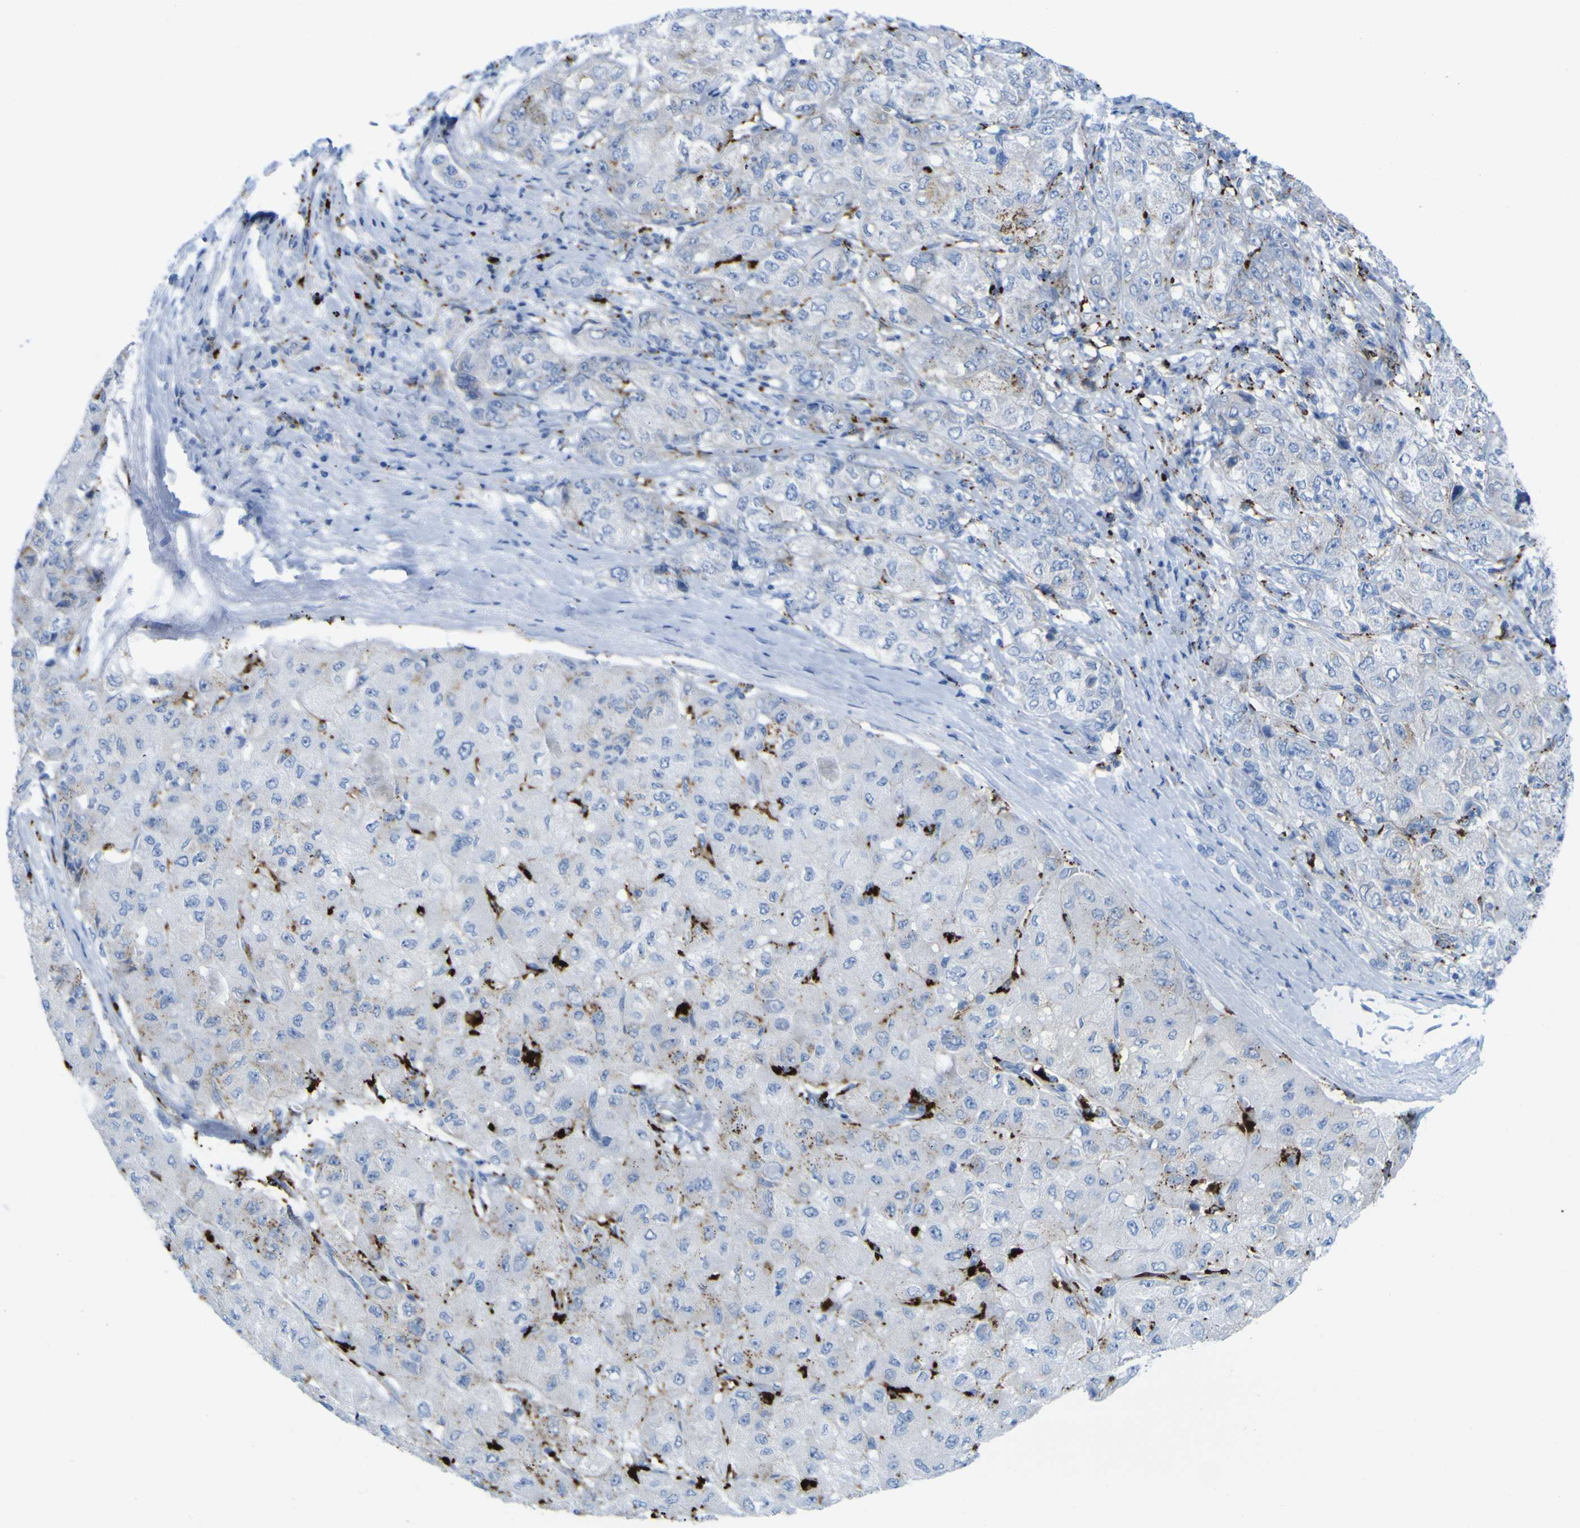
{"staining": {"intensity": "moderate", "quantity": "25%-75%", "location": "cytoplasmic/membranous"}, "tissue": "liver cancer", "cell_type": "Tumor cells", "image_type": "cancer", "snomed": [{"axis": "morphology", "description": "Carcinoma, Hepatocellular, NOS"}, {"axis": "topography", "description": "Liver"}], "caption": "Liver cancer tissue reveals moderate cytoplasmic/membranous staining in about 25%-75% of tumor cells, visualized by immunohistochemistry.", "gene": "PLD3", "patient": {"sex": "male", "age": 80}}